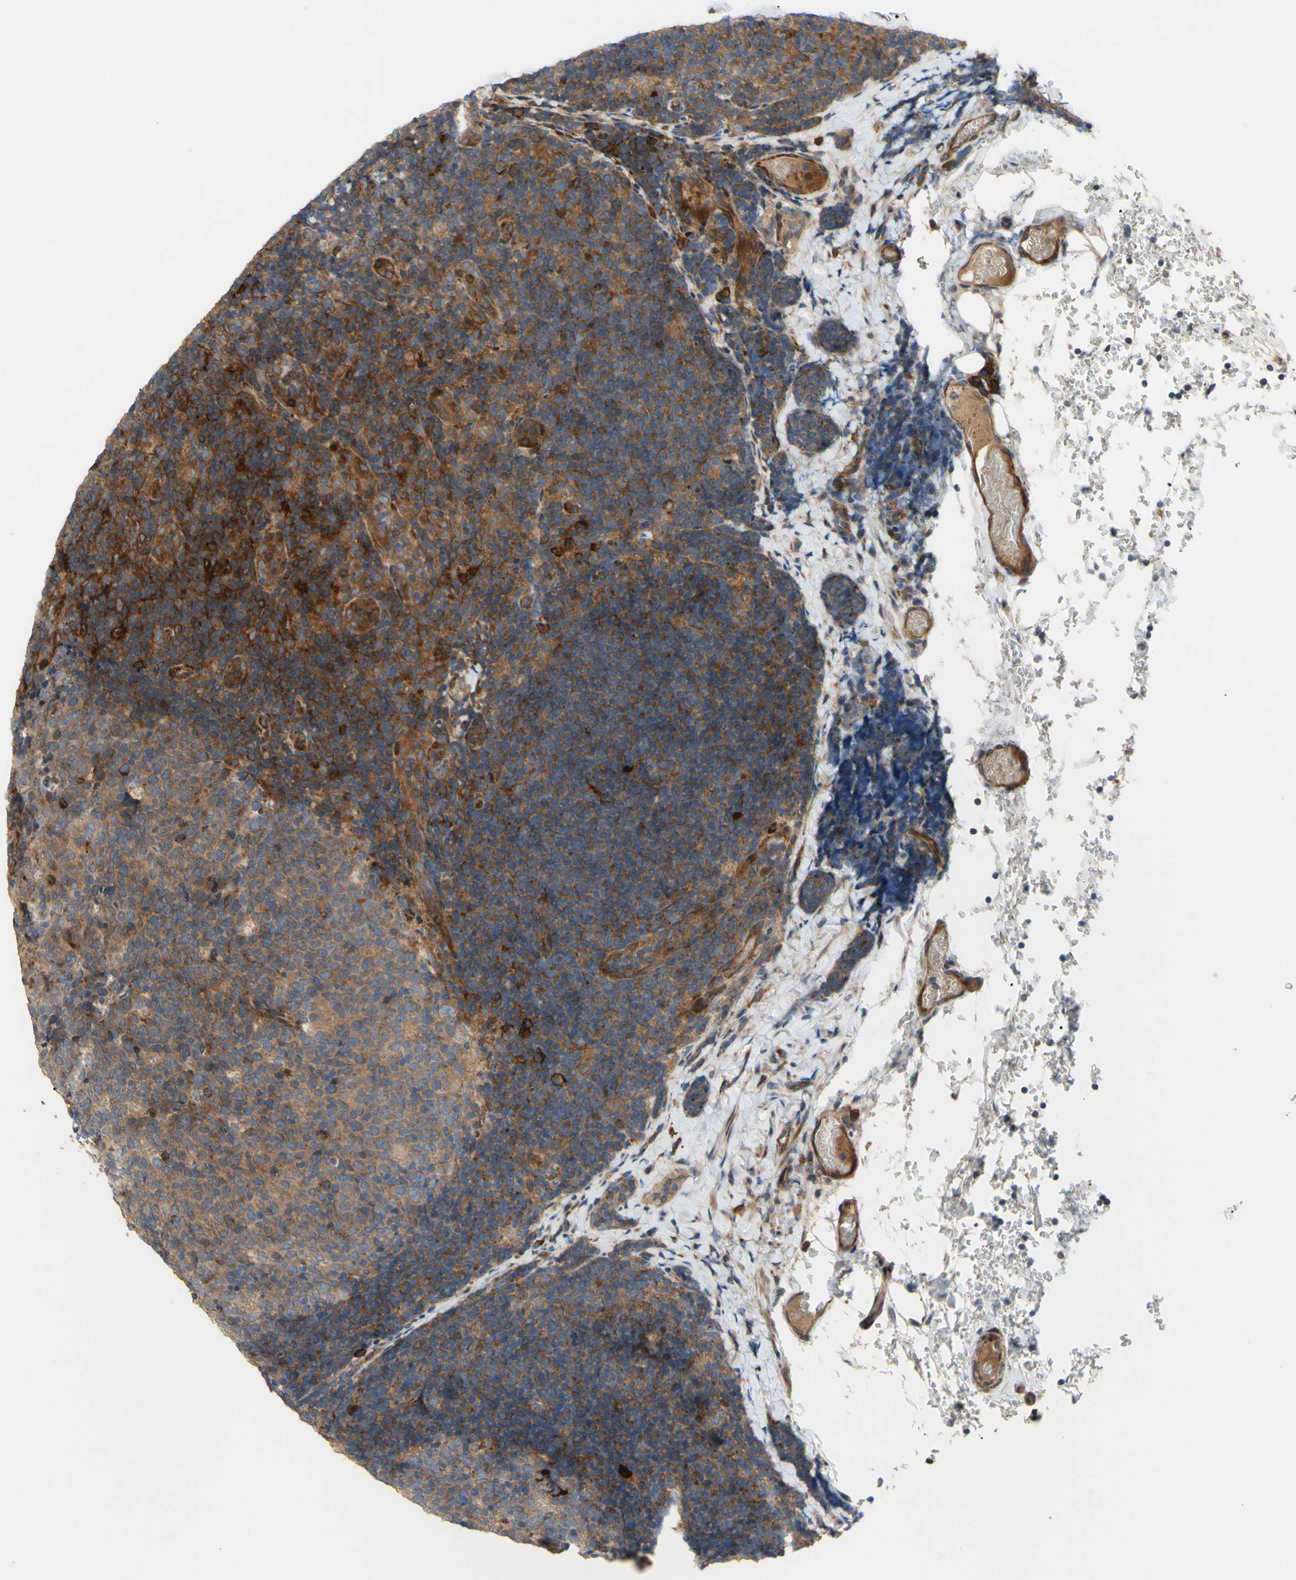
{"staining": {"intensity": "weak", "quantity": ">75%", "location": "cytoplasmic/membranous"}, "tissue": "lymph node", "cell_type": "Germinal center cells", "image_type": "normal", "snomed": [{"axis": "morphology", "description": "Normal tissue, NOS"}, {"axis": "topography", "description": "Lymph node"}], "caption": "A micrograph of human lymph node stained for a protein demonstrates weak cytoplasmic/membranous brown staining in germinal center cells.", "gene": "SPTLC1", "patient": {"sex": "female", "age": 14}}